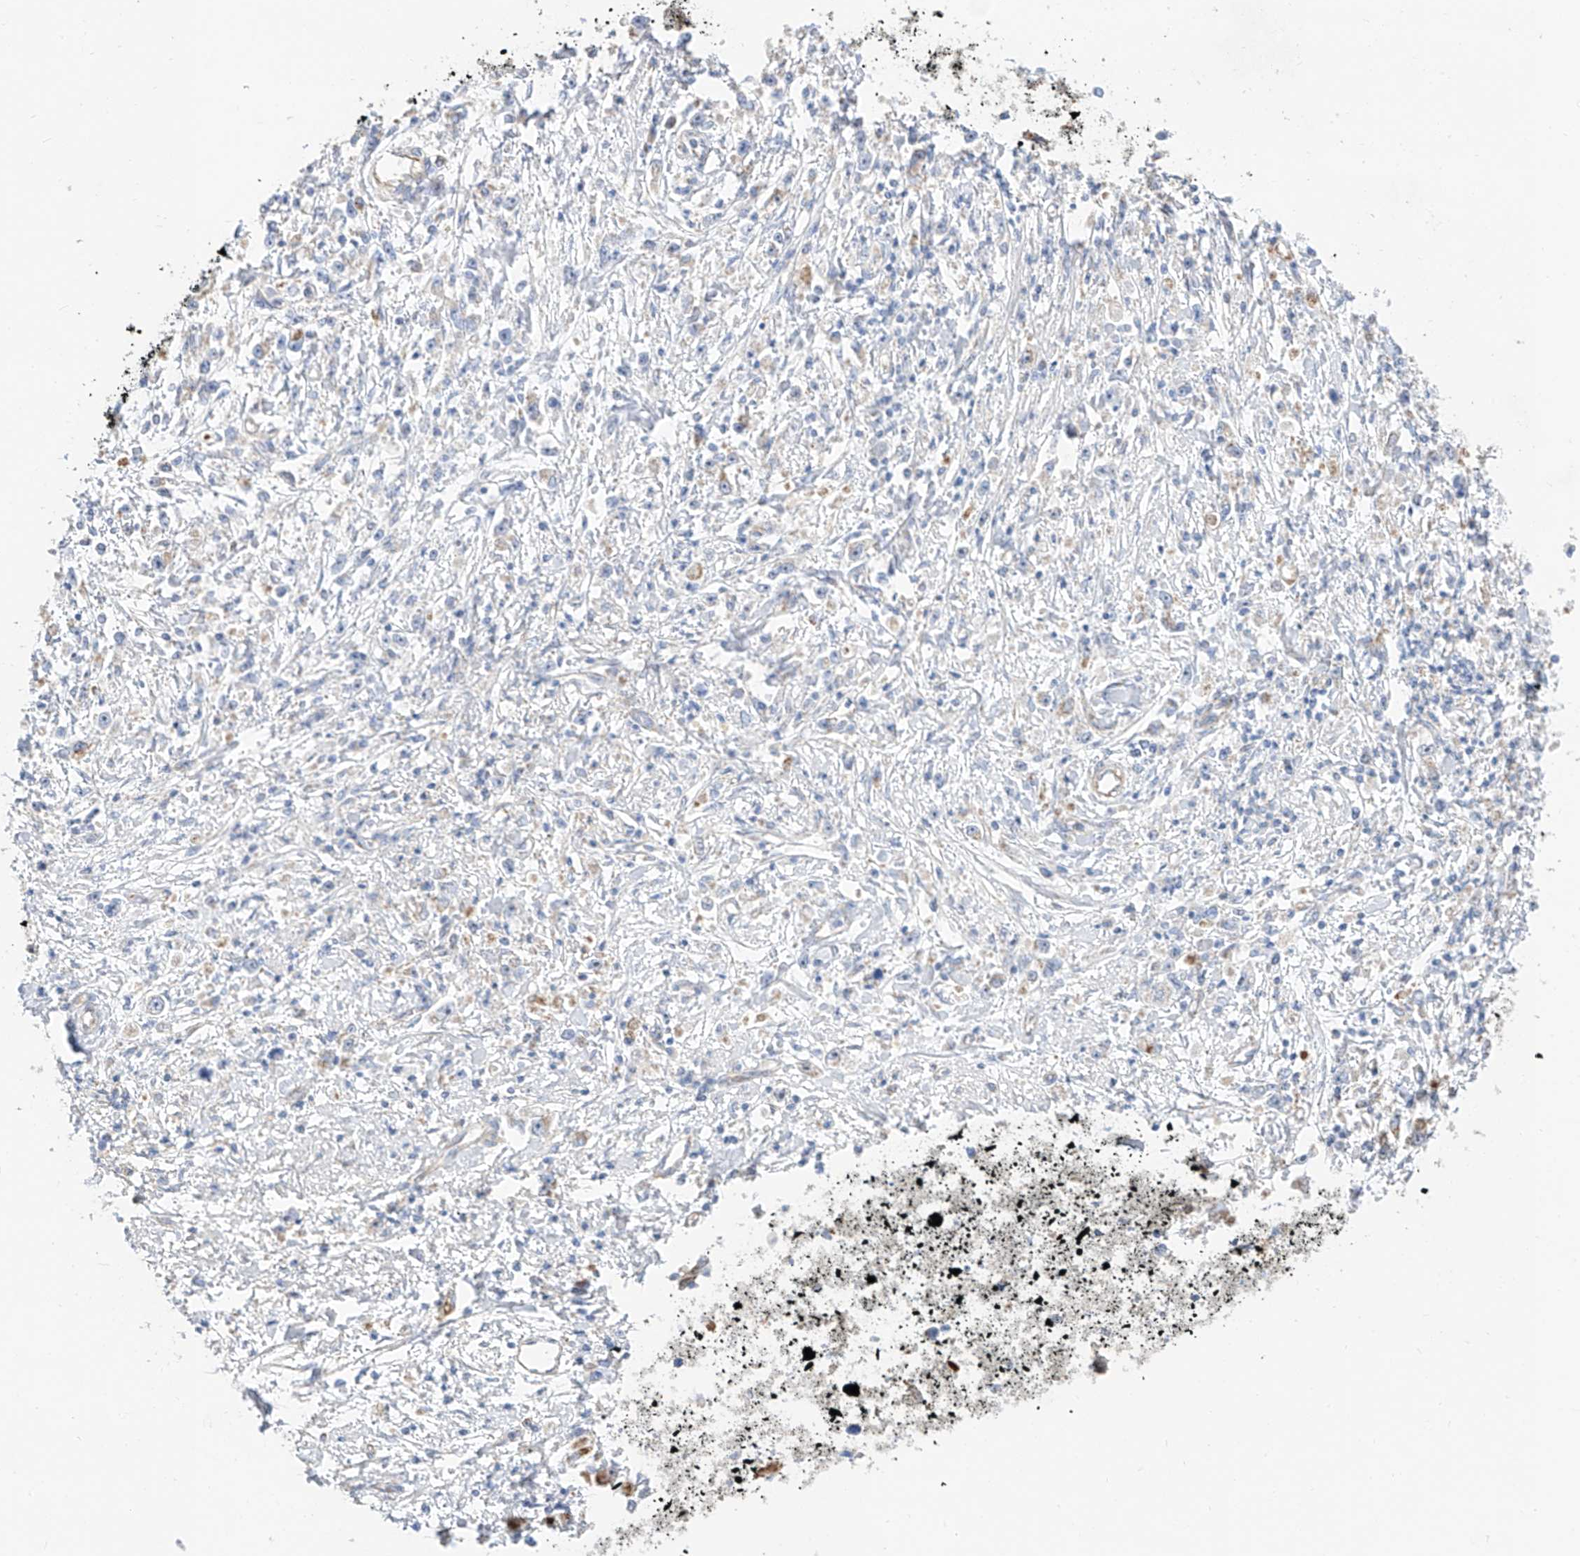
{"staining": {"intensity": "negative", "quantity": "none", "location": "none"}, "tissue": "stomach cancer", "cell_type": "Tumor cells", "image_type": "cancer", "snomed": [{"axis": "morphology", "description": "Adenocarcinoma, NOS"}, {"axis": "topography", "description": "Stomach"}], "caption": "A micrograph of stomach adenocarcinoma stained for a protein exhibits no brown staining in tumor cells. Nuclei are stained in blue.", "gene": "CST9", "patient": {"sex": "female", "age": 59}}